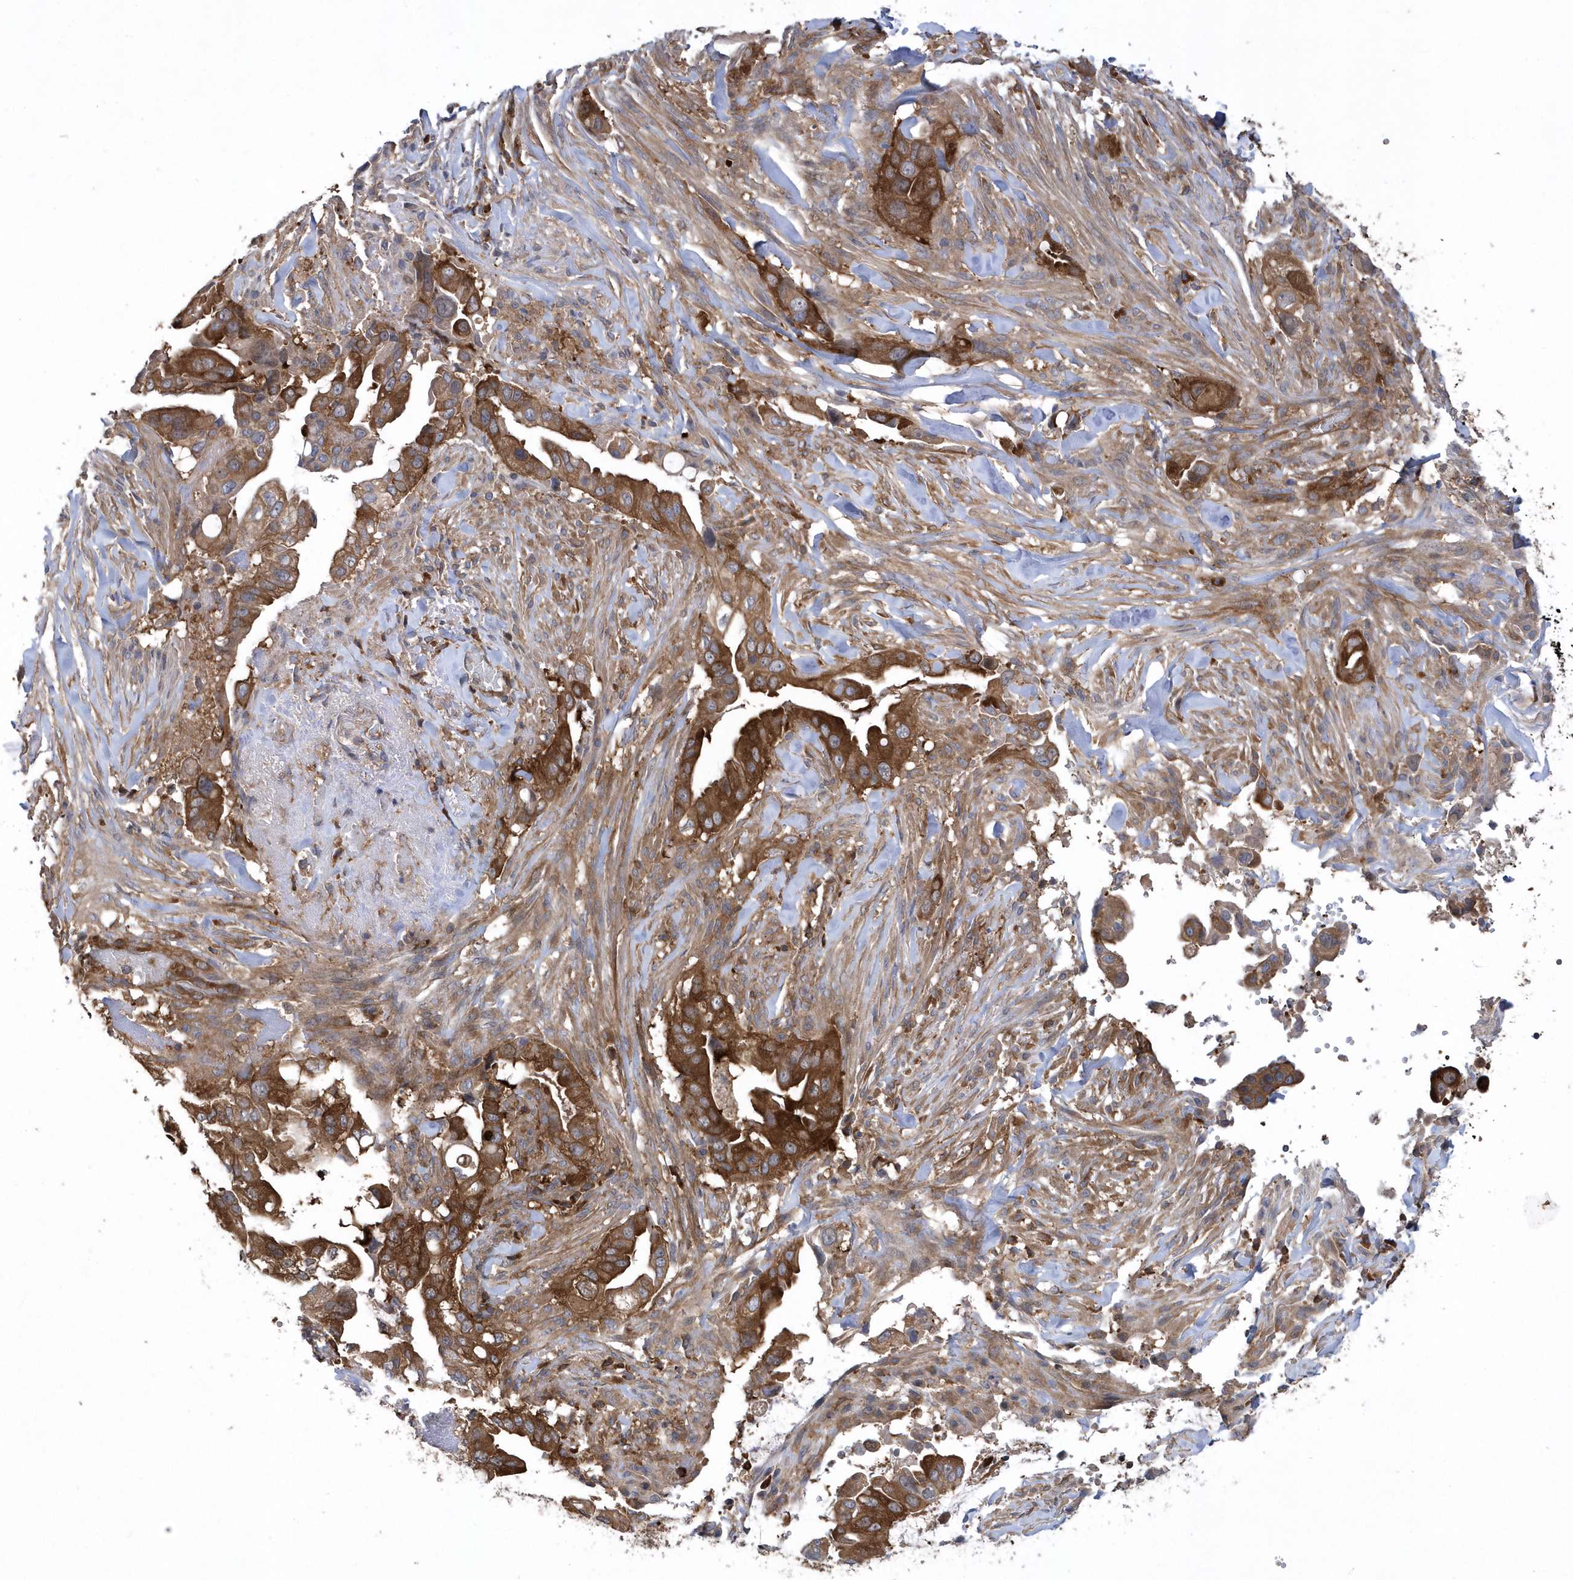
{"staining": {"intensity": "moderate", "quantity": ">75%", "location": "cytoplasmic/membranous"}, "tissue": "pancreatic cancer", "cell_type": "Tumor cells", "image_type": "cancer", "snomed": [{"axis": "morphology", "description": "Inflammation, NOS"}, {"axis": "morphology", "description": "Adenocarcinoma, NOS"}, {"axis": "topography", "description": "Pancreas"}], "caption": "Tumor cells demonstrate medium levels of moderate cytoplasmic/membranous staining in approximately >75% of cells in human pancreatic cancer. The protein is stained brown, and the nuclei are stained in blue (DAB IHC with brightfield microscopy, high magnification).", "gene": "PAICS", "patient": {"sex": "female", "age": 56}}